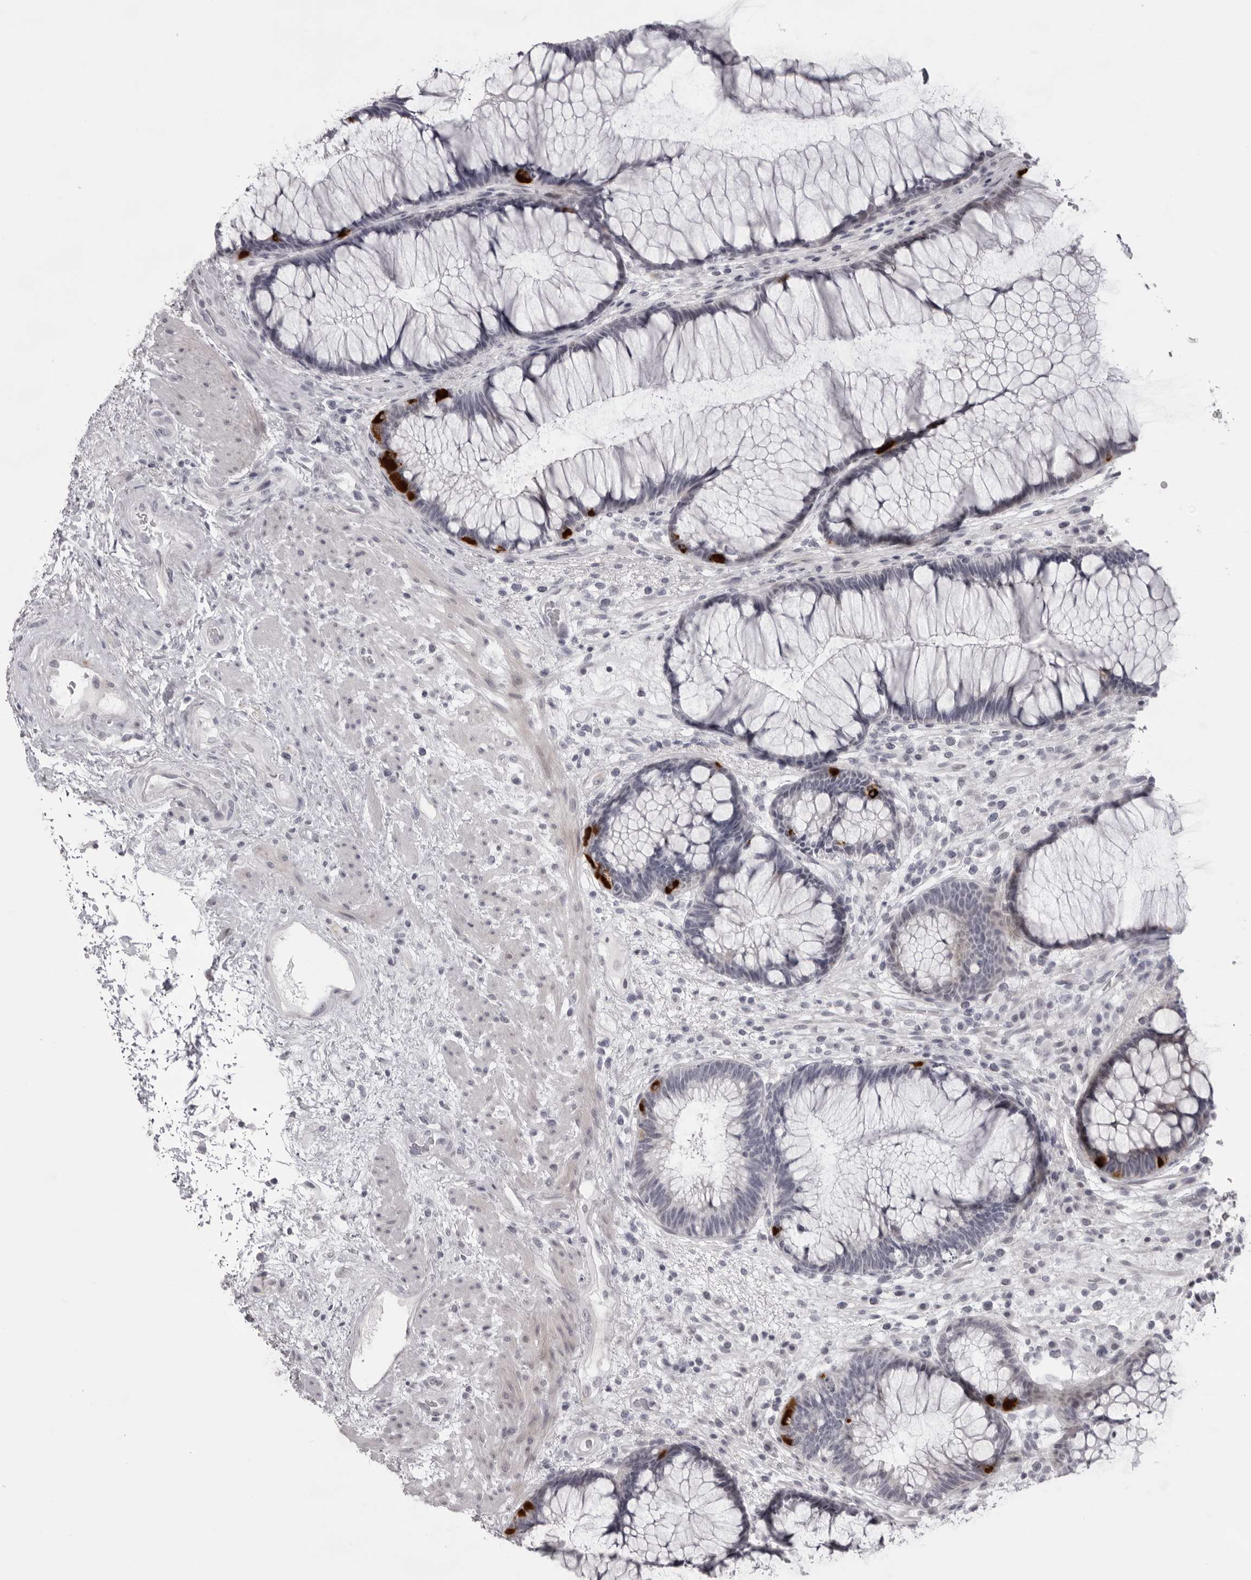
{"staining": {"intensity": "strong", "quantity": "<25%", "location": "cytoplasmic/membranous"}, "tissue": "rectum", "cell_type": "Glandular cells", "image_type": "normal", "snomed": [{"axis": "morphology", "description": "Normal tissue, NOS"}, {"axis": "topography", "description": "Rectum"}], "caption": "DAB (3,3'-diaminobenzidine) immunohistochemical staining of benign rectum exhibits strong cytoplasmic/membranous protein expression in about <25% of glandular cells.", "gene": "NUDT18", "patient": {"sex": "male", "age": 51}}